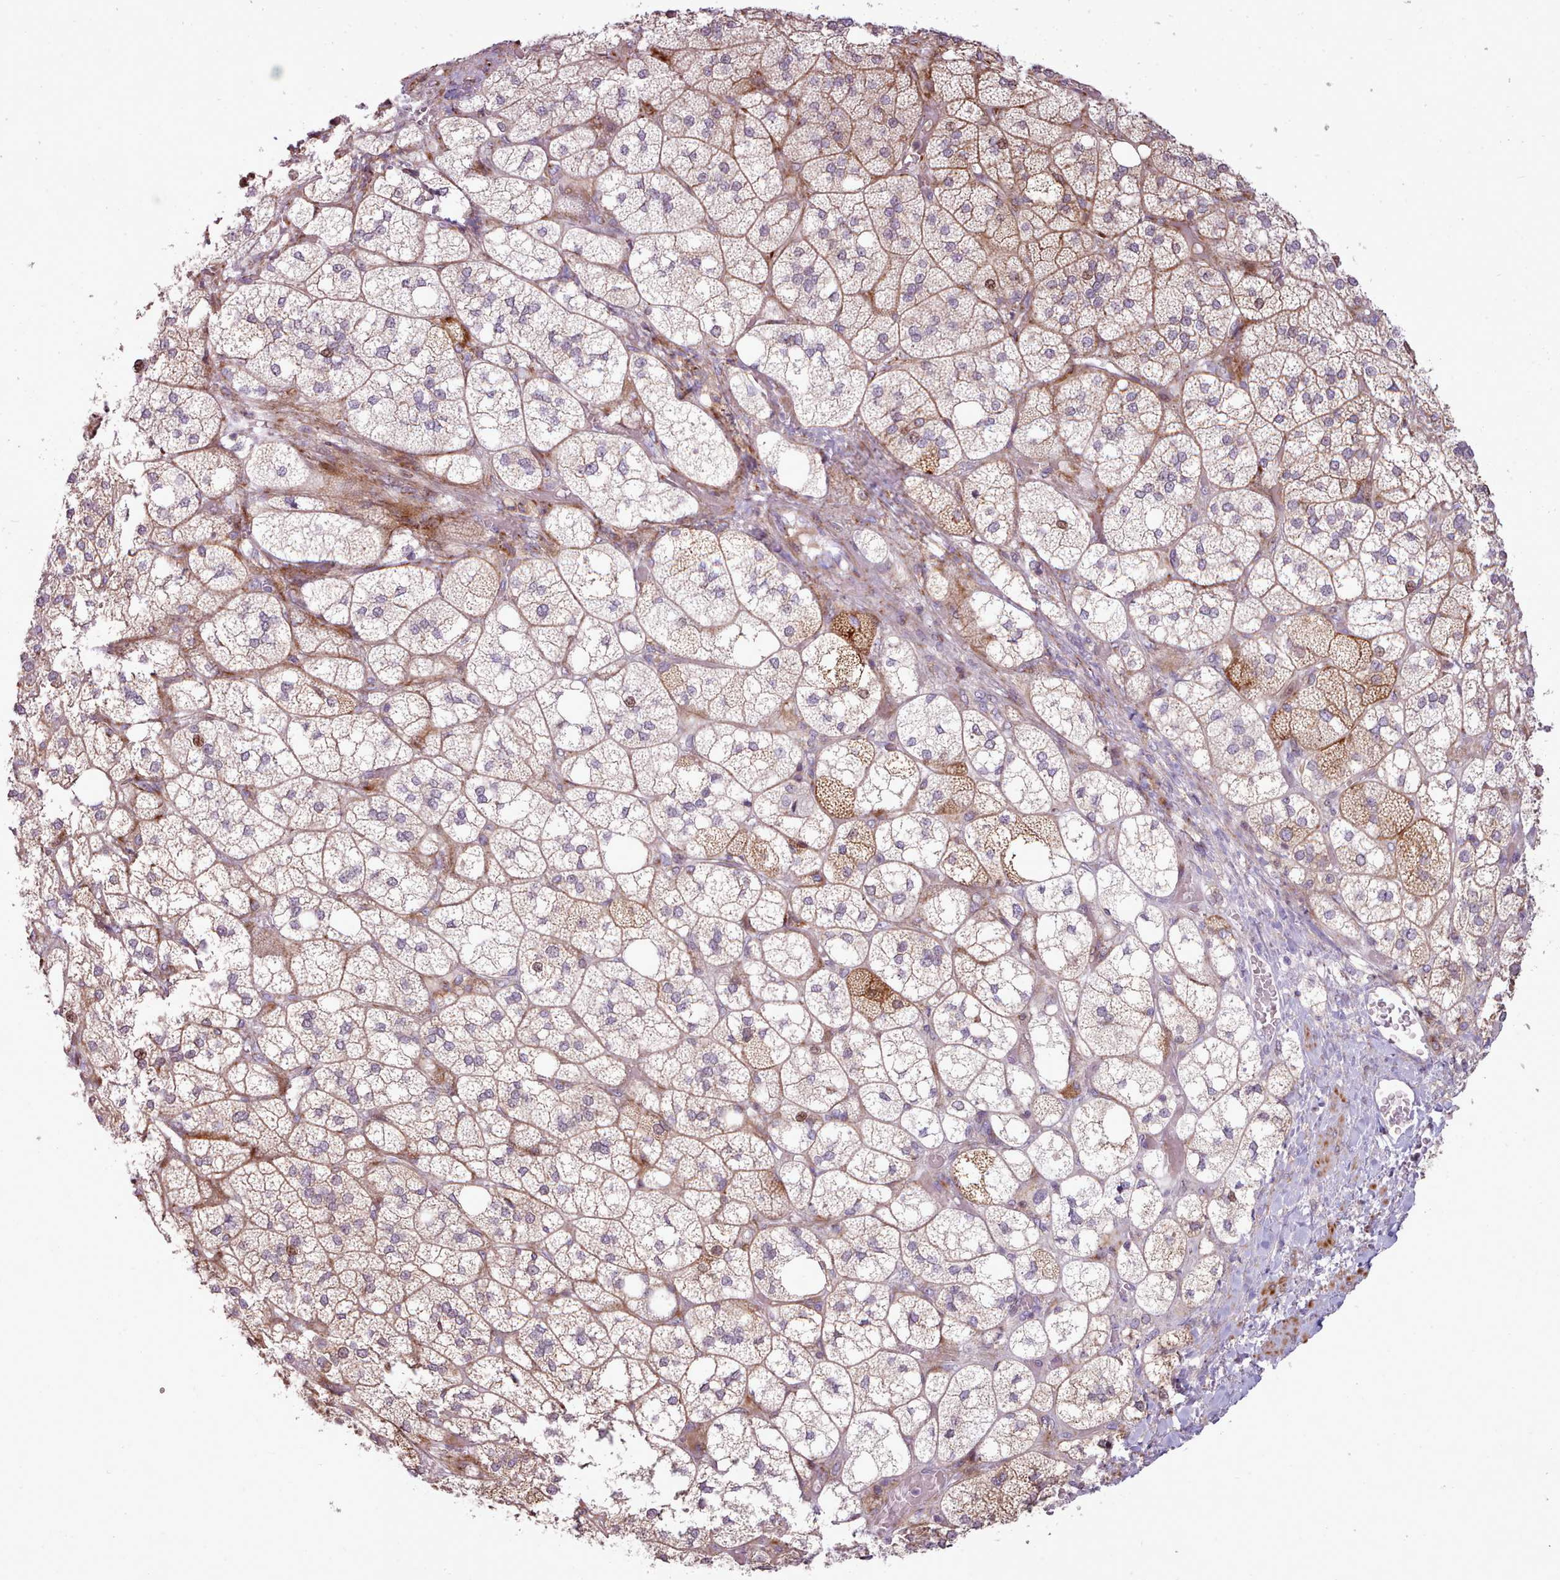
{"staining": {"intensity": "moderate", "quantity": "25%-75%", "location": "cytoplasmic/membranous"}, "tissue": "adrenal gland", "cell_type": "Glandular cells", "image_type": "normal", "snomed": [{"axis": "morphology", "description": "Normal tissue, NOS"}, {"axis": "topography", "description": "Adrenal gland"}], "caption": "IHC photomicrograph of benign adrenal gland stained for a protein (brown), which shows medium levels of moderate cytoplasmic/membranous staining in about 25%-75% of glandular cells.", "gene": "PPP3R1", "patient": {"sex": "male", "age": 61}}